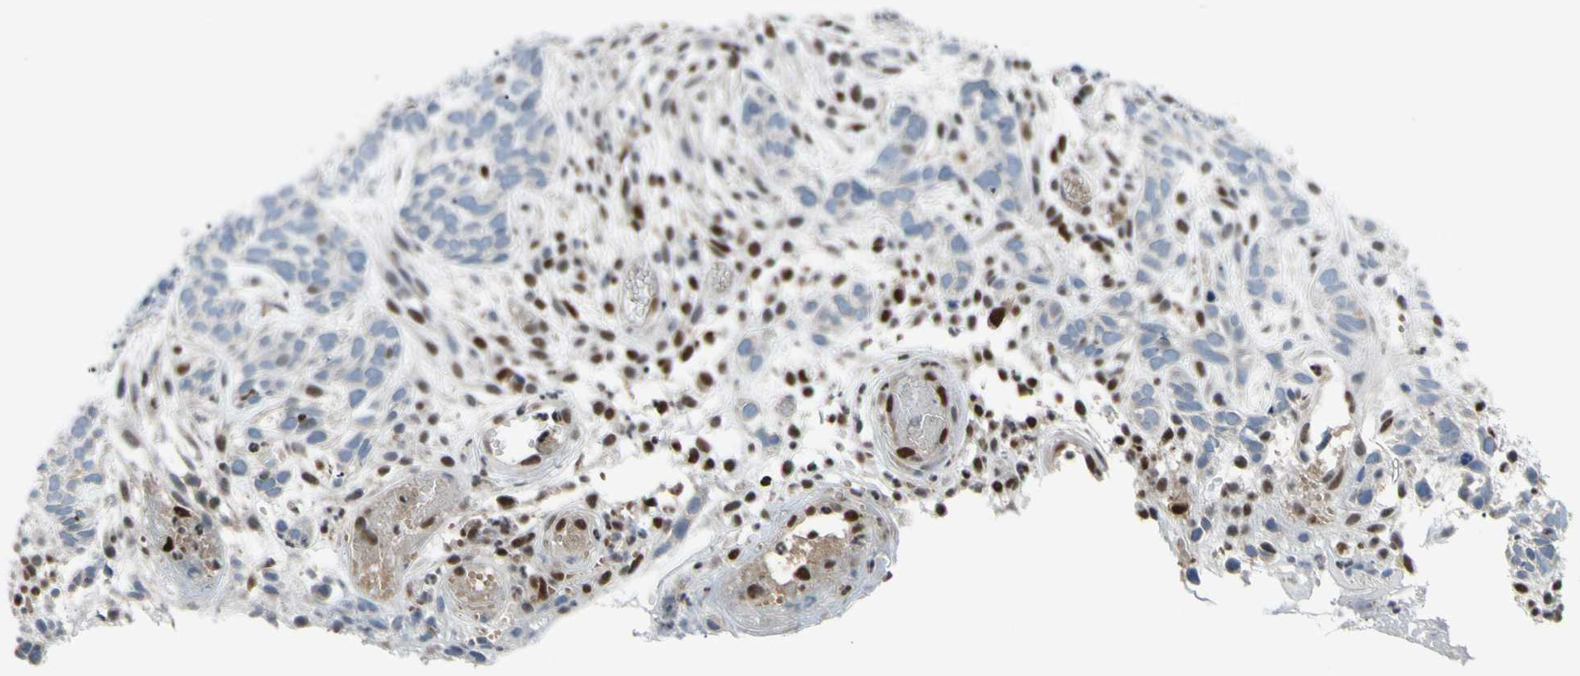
{"staining": {"intensity": "negative", "quantity": "none", "location": "none"}, "tissue": "skin cancer", "cell_type": "Tumor cells", "image_type": "cancer", "snomed": [{"axis": "morphology", "description": "Basal cell carcinoma"}, {"axis": "topography", "description": "Skin"}], "caption": "The image exhibits no significant positivity in tumor cells of skin cancer (basal cell carcinoma).", "gene": "FKBP5", "patient": {"sex": "male", "age": 87}}